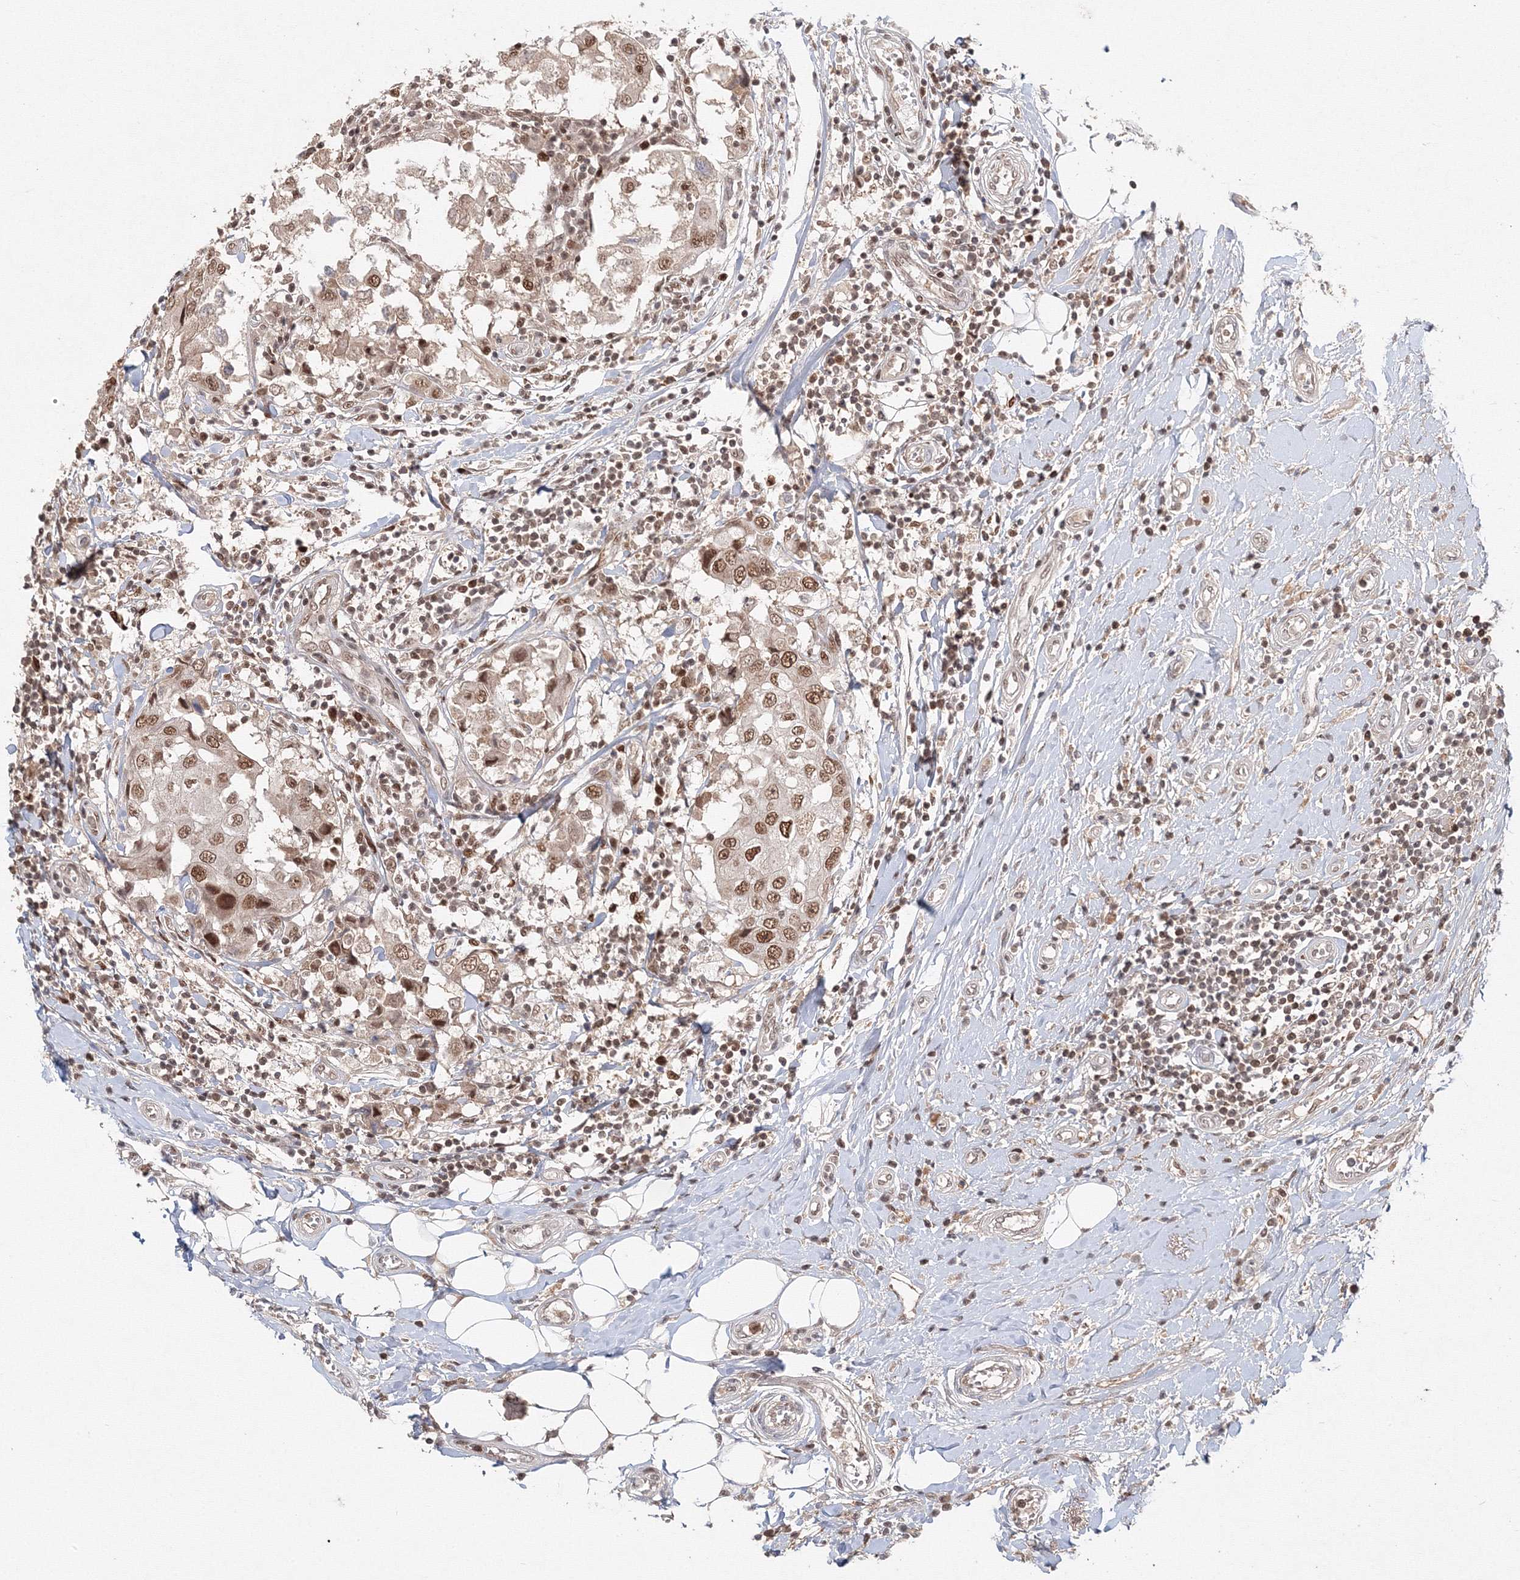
{"staining": {"intensity": "strong", "quantity": "25%-75%", "location": "nuclear"}, "tissue": "breast cancer", "cell_type": "Tumor cells", "image_type": "cancer", "snomed": [{"axis": "morphology", "description": "Duct carcinoma"}, {"axis": "topography", "description": "Breast"}], "caption": "A high-resolution micrograph shows immunohistochemistry (IHC) staining of breast cancer, which demonstrates strong nuclear staining in about 25%-75% of tumor cells.", "gene": "IWS1", "patient": {"sex": "female", "age": 27}}